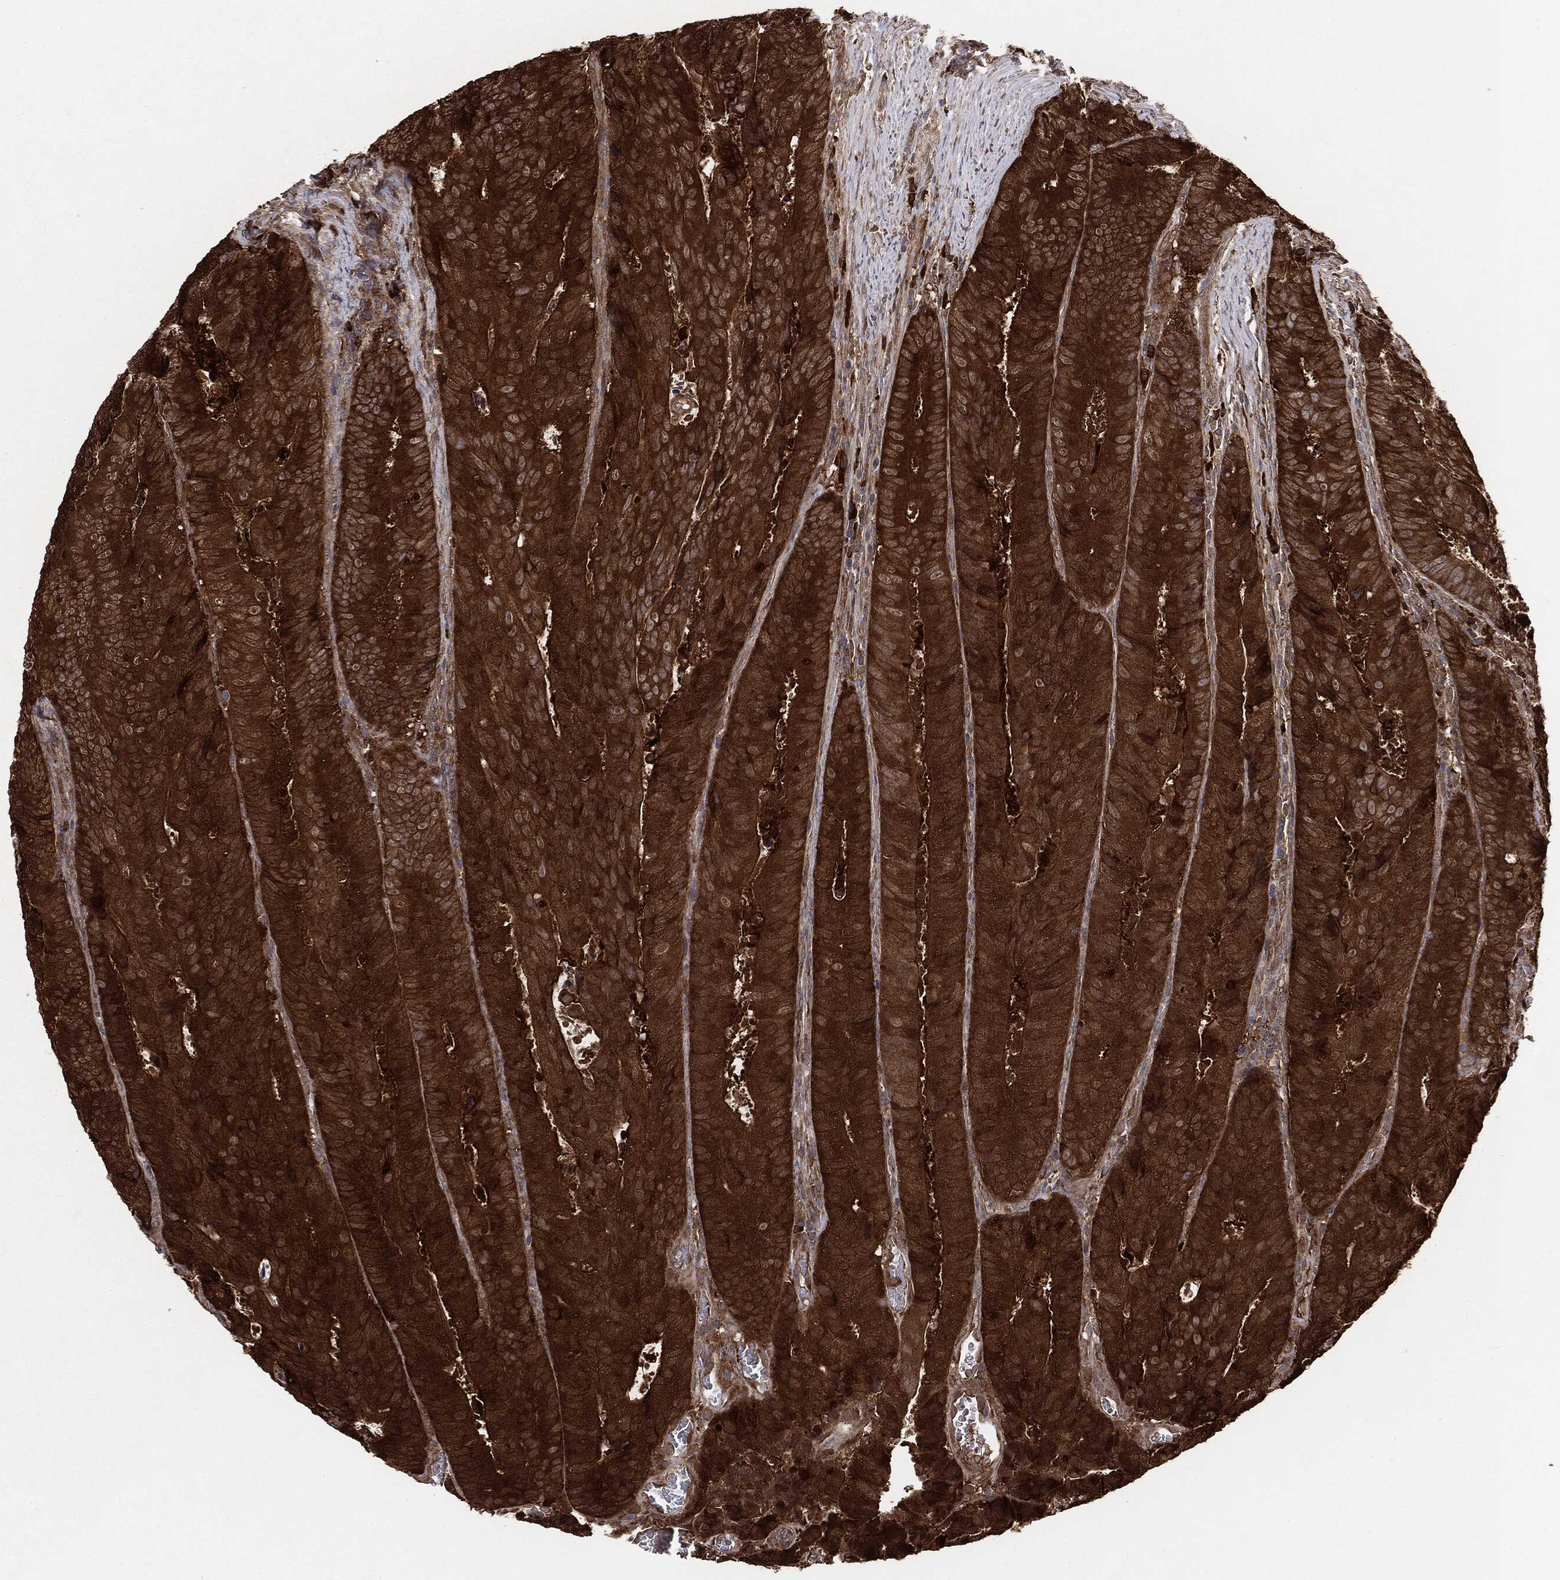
{"staining": {"intensity": "strong", "quantity": ">75%", "location": "cytoplasmic/membranous"}, "tissue": "colorectal cancer", "cell_type": "Tumor cells", "image_type": "cancer", "snomed": [{"axis": "morphology", "description": "Adenocarcinoma, NOS"}, {"axis": "topography", "description": "Colon"}], "caption": "Immunohistochemical staining of human colorectal cancer (adenocarcinoma) displays high levels of strong cytoplasmic/membranous protein positivity in approximately >75% of tumor cells.", "gene": "NME1", "patient": {"sex": "female", "age": 48}}